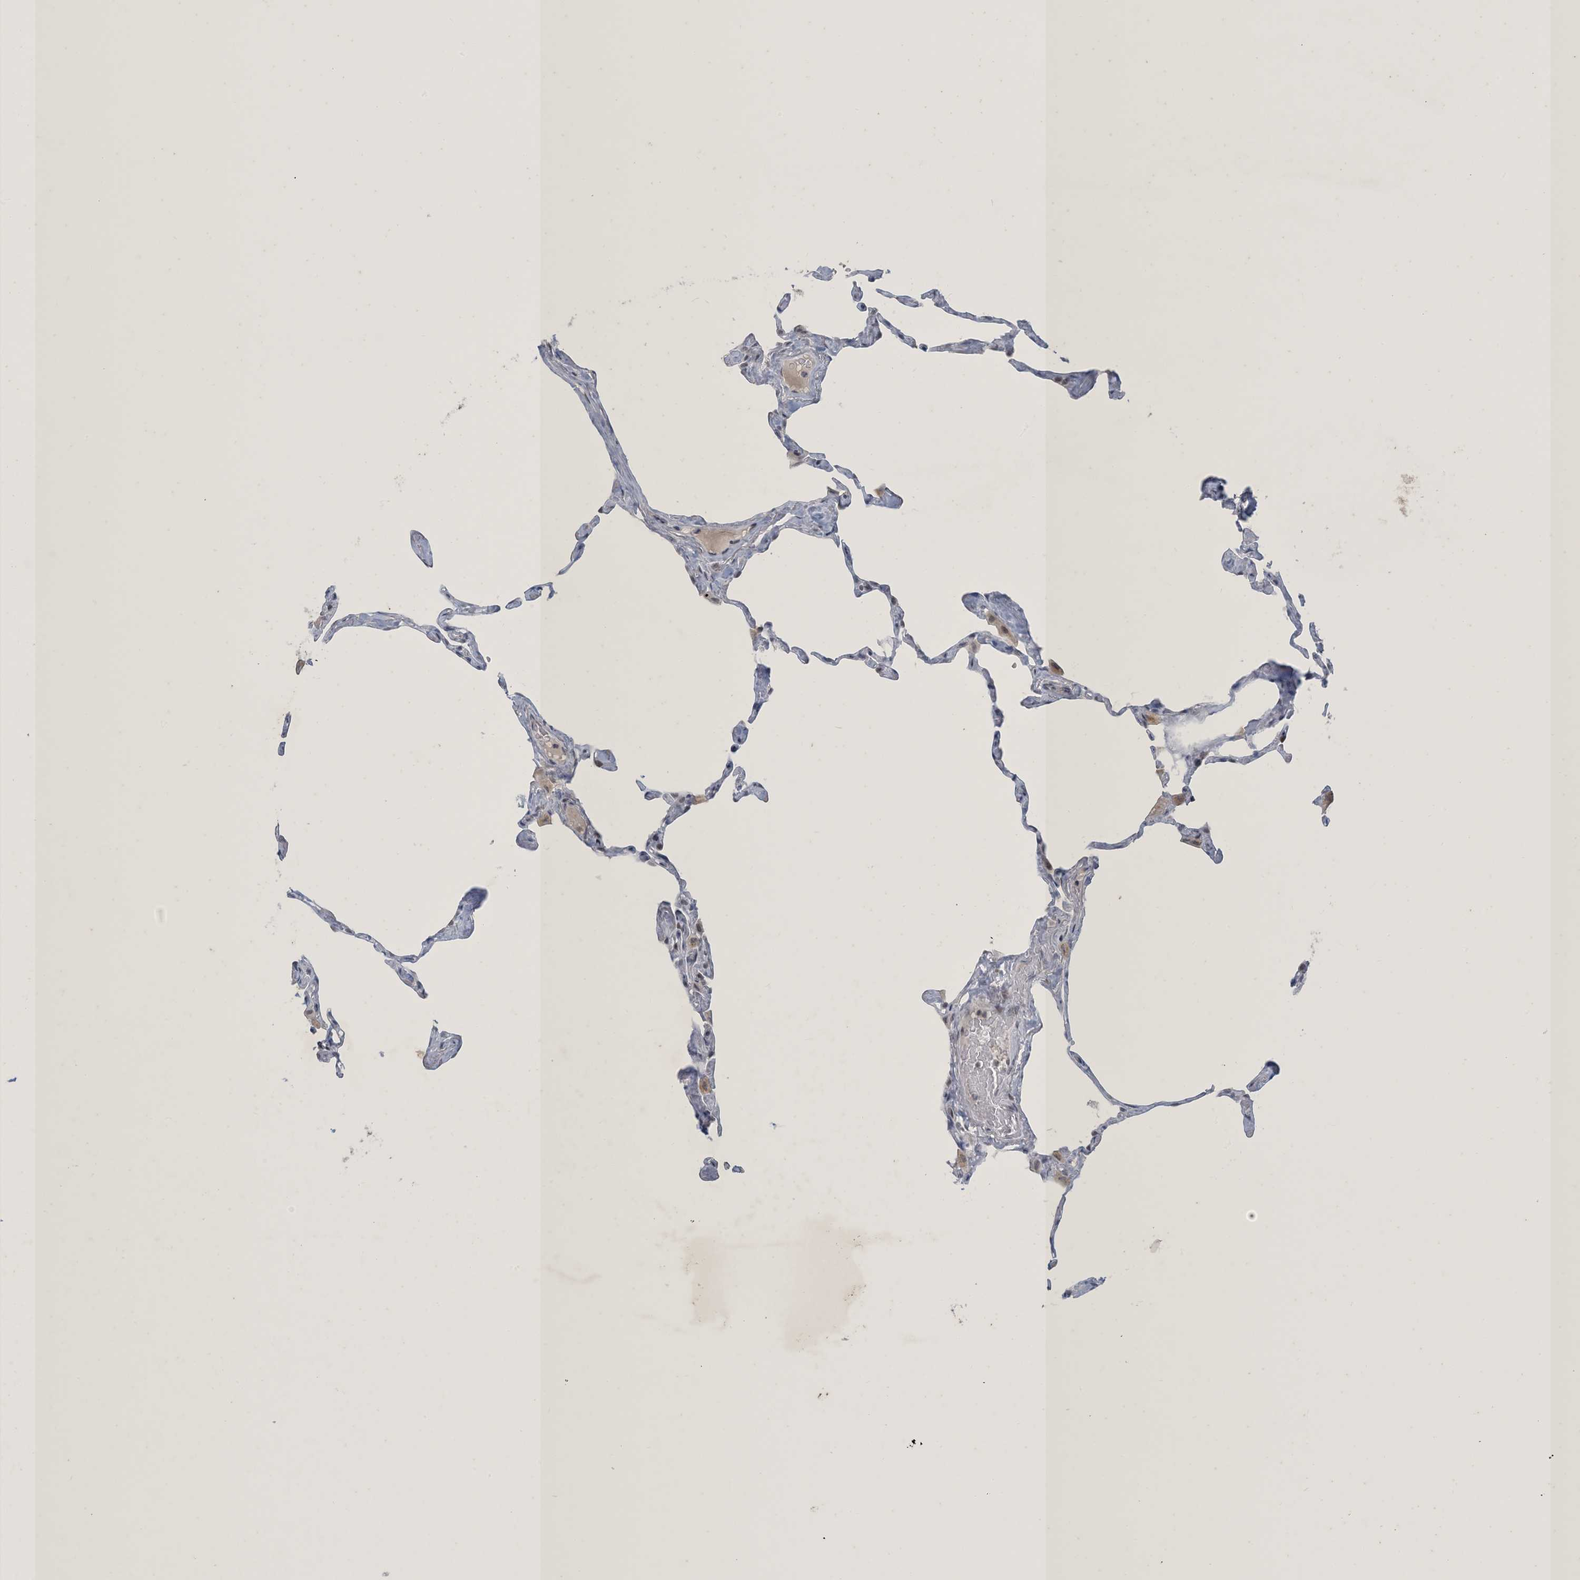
{"staining": {"intensity": "negative", "quantity": "none", "location": "none"}, "tissue": "lung", "cell_type": "Alveolar cells", "image_type": "normal", "snomed": [{"axis": "morphology", "description": "Normal tissue, NOS"}, {"axis": "topography", "description": "Lung"}], "caption": "Alveolar cells show no significant protein staining in normal lung. (DAB (3,3'-diaminobenzidine) immunohistochemistry, high magnification).", "gene": "ZNF674", "patient": {"sex": "male", "age": 65}}